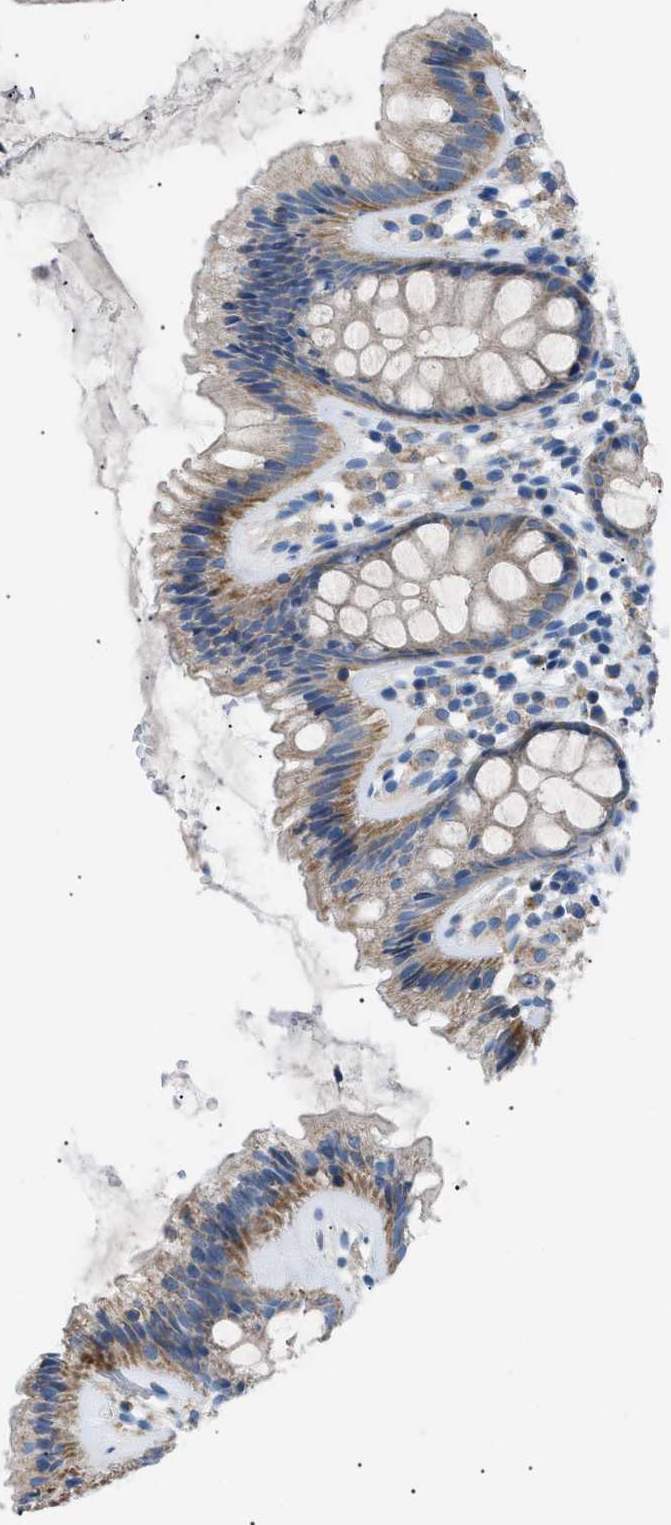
{"staining": {"intensity": "negative", "quantity": "none", "location": "none"}, "tissue": "colon", "cell_type": "Endothelial cells", "image_type": "normal", "snomed": [{"axis": "morphology", "description": "Normal tissue, NOS"}, {"axis": "topography", "description": "Colon"}], "caption": "Histopathology image shows no significant protein expression in endothelial cells of normal colon.", "gene": "ILDR1", "patient": {"sex": "female", "age": 56}}